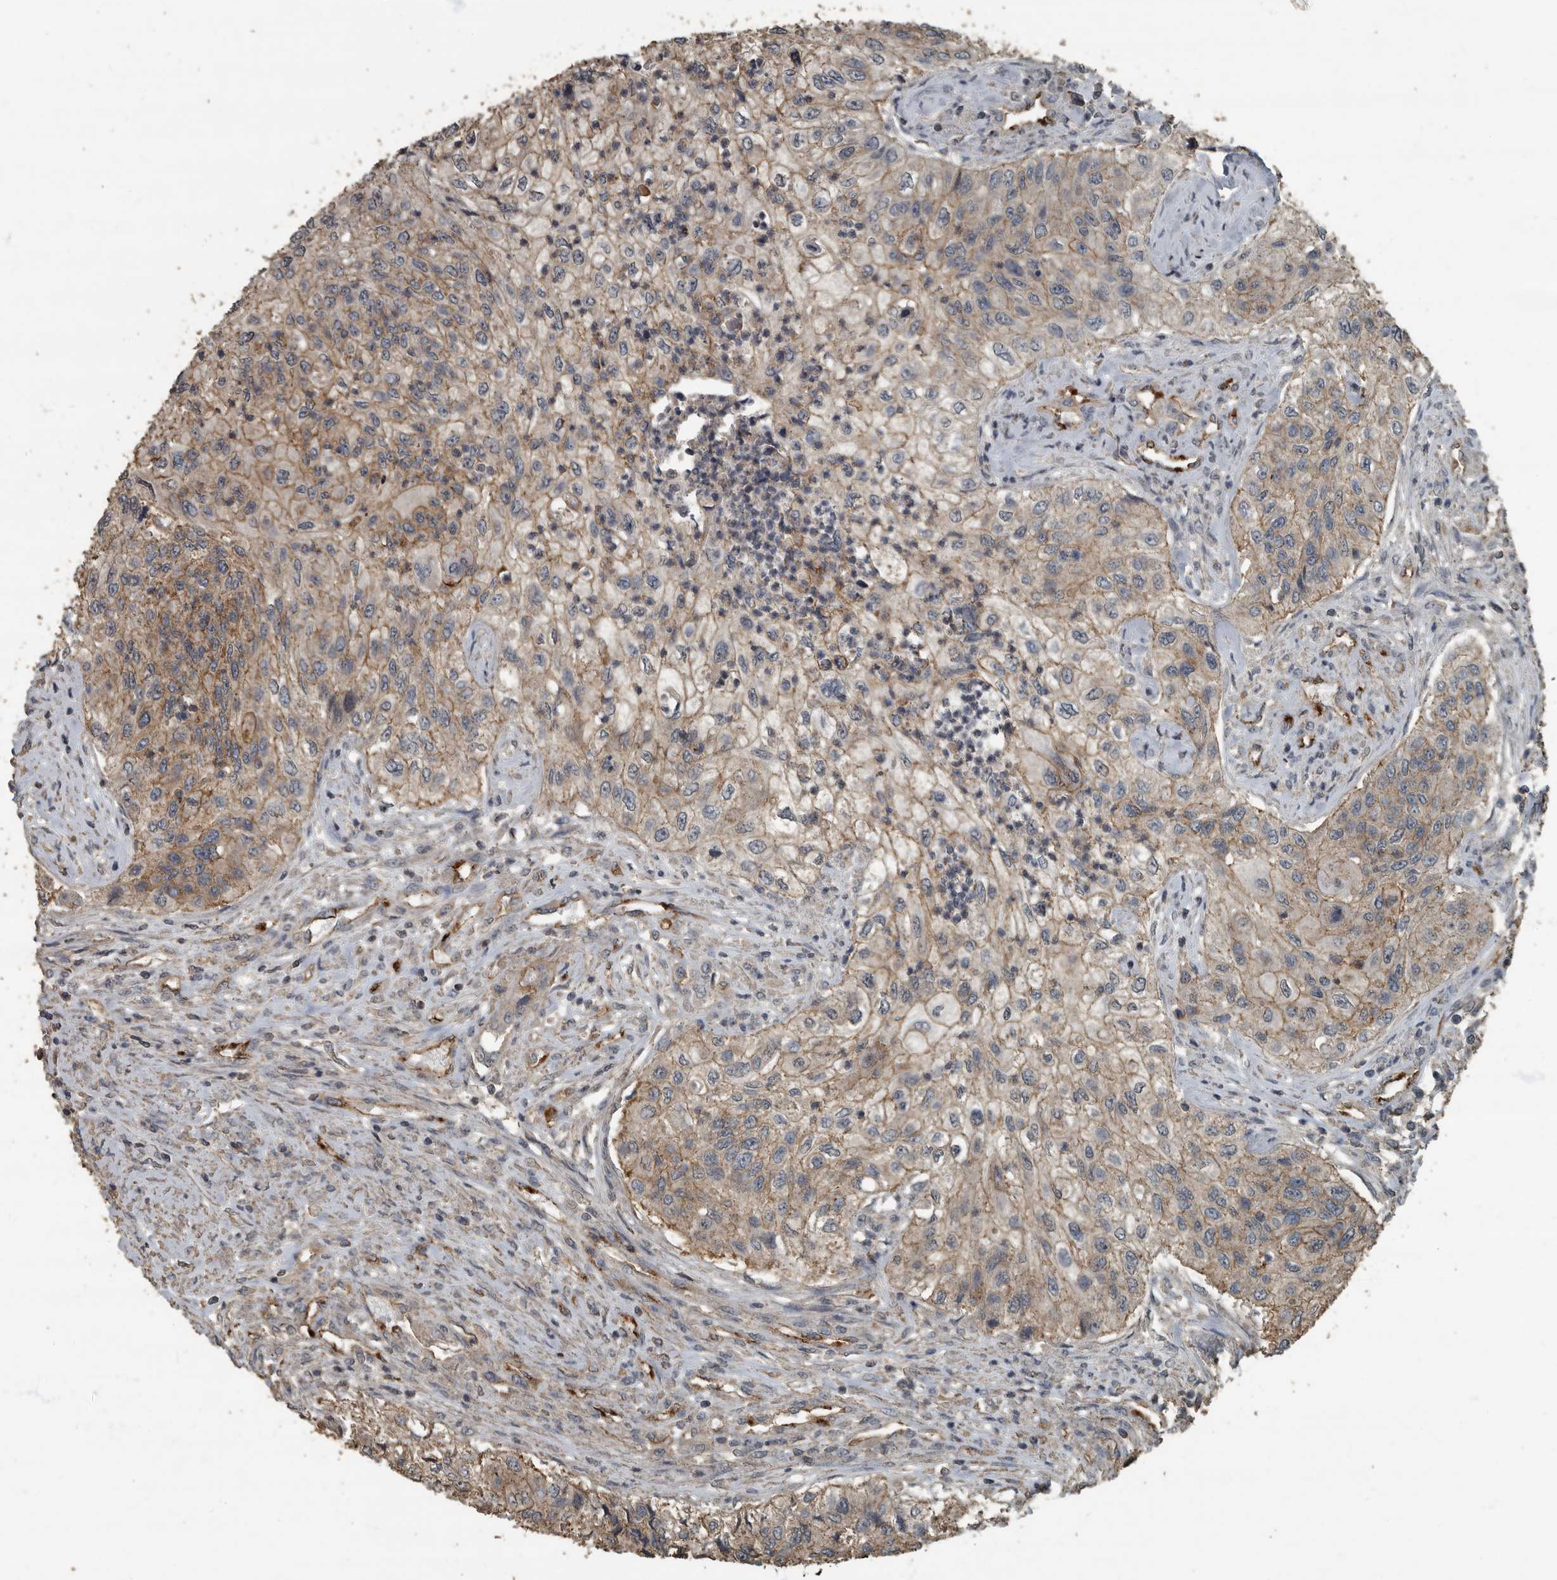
{"staining": {"intensity": "weak", "quantity": "25%-75%", "location": "cytoplasmic/membranous"}, "tissue": "urothelial cancer", "cell_type": "Tumor cells", "image_type": "cancer", "snomed": [{"axis": "morphology", "description": "Urothelial carcinoma, High grade"}, {"axis": "topography", "description": "Urinary bladder"}], "caption": "Urothelial cancer stained with DAB IHC reveals low levels of weak cytoplasmic/membranous expression in approximately 25%-75% of tumor cells.", "gene": "IL15RA", "patient": {"sex": "female", "age": 60}}